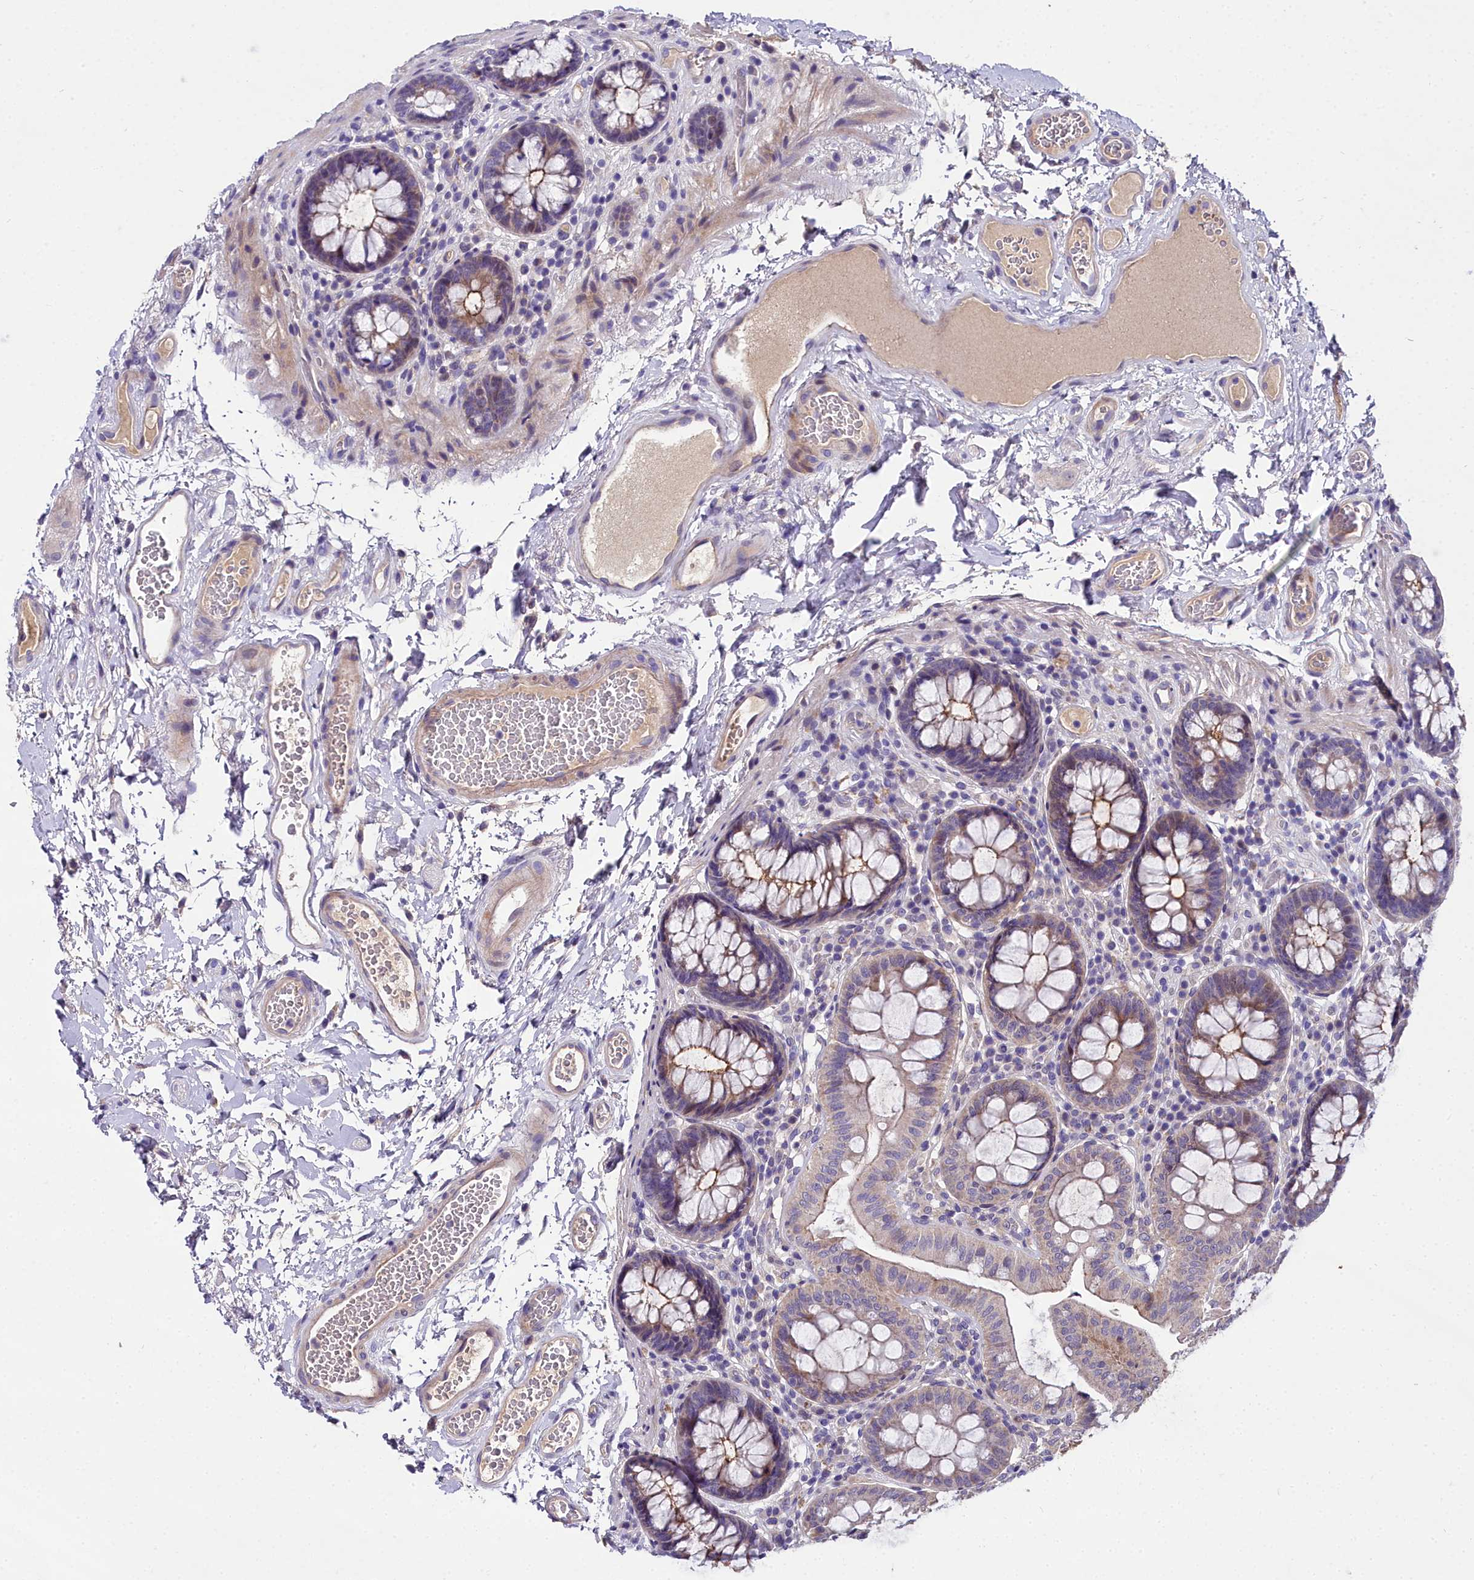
{"staining": {"intensity": "moderate", "quantity": ">75%", "location": "cytoplasmic/membranous"}, "tissue": "colon", "cell_type": "Endothelial cells", "image_type": "normal", "snomed": [{"axis": "morphology", "description": "Normal tissue, NOS"}, {"axis": "topography", "description": "Colon"}], "caption": "Immunohistochemistry (IHC) staining of unremarkable colon, which displays medium levels of moderate cytoplasmic/membranous expression in approximately >75% of endothelial cells indicating moderate cytoplasmic/membranous protein positivity. The staining was performed using DAB (brown) for protein detection and nuclei were counterstained in hematoxylin (blue).", "gene": "NT5M", "patient": {"sex": "male", "age": 84}}